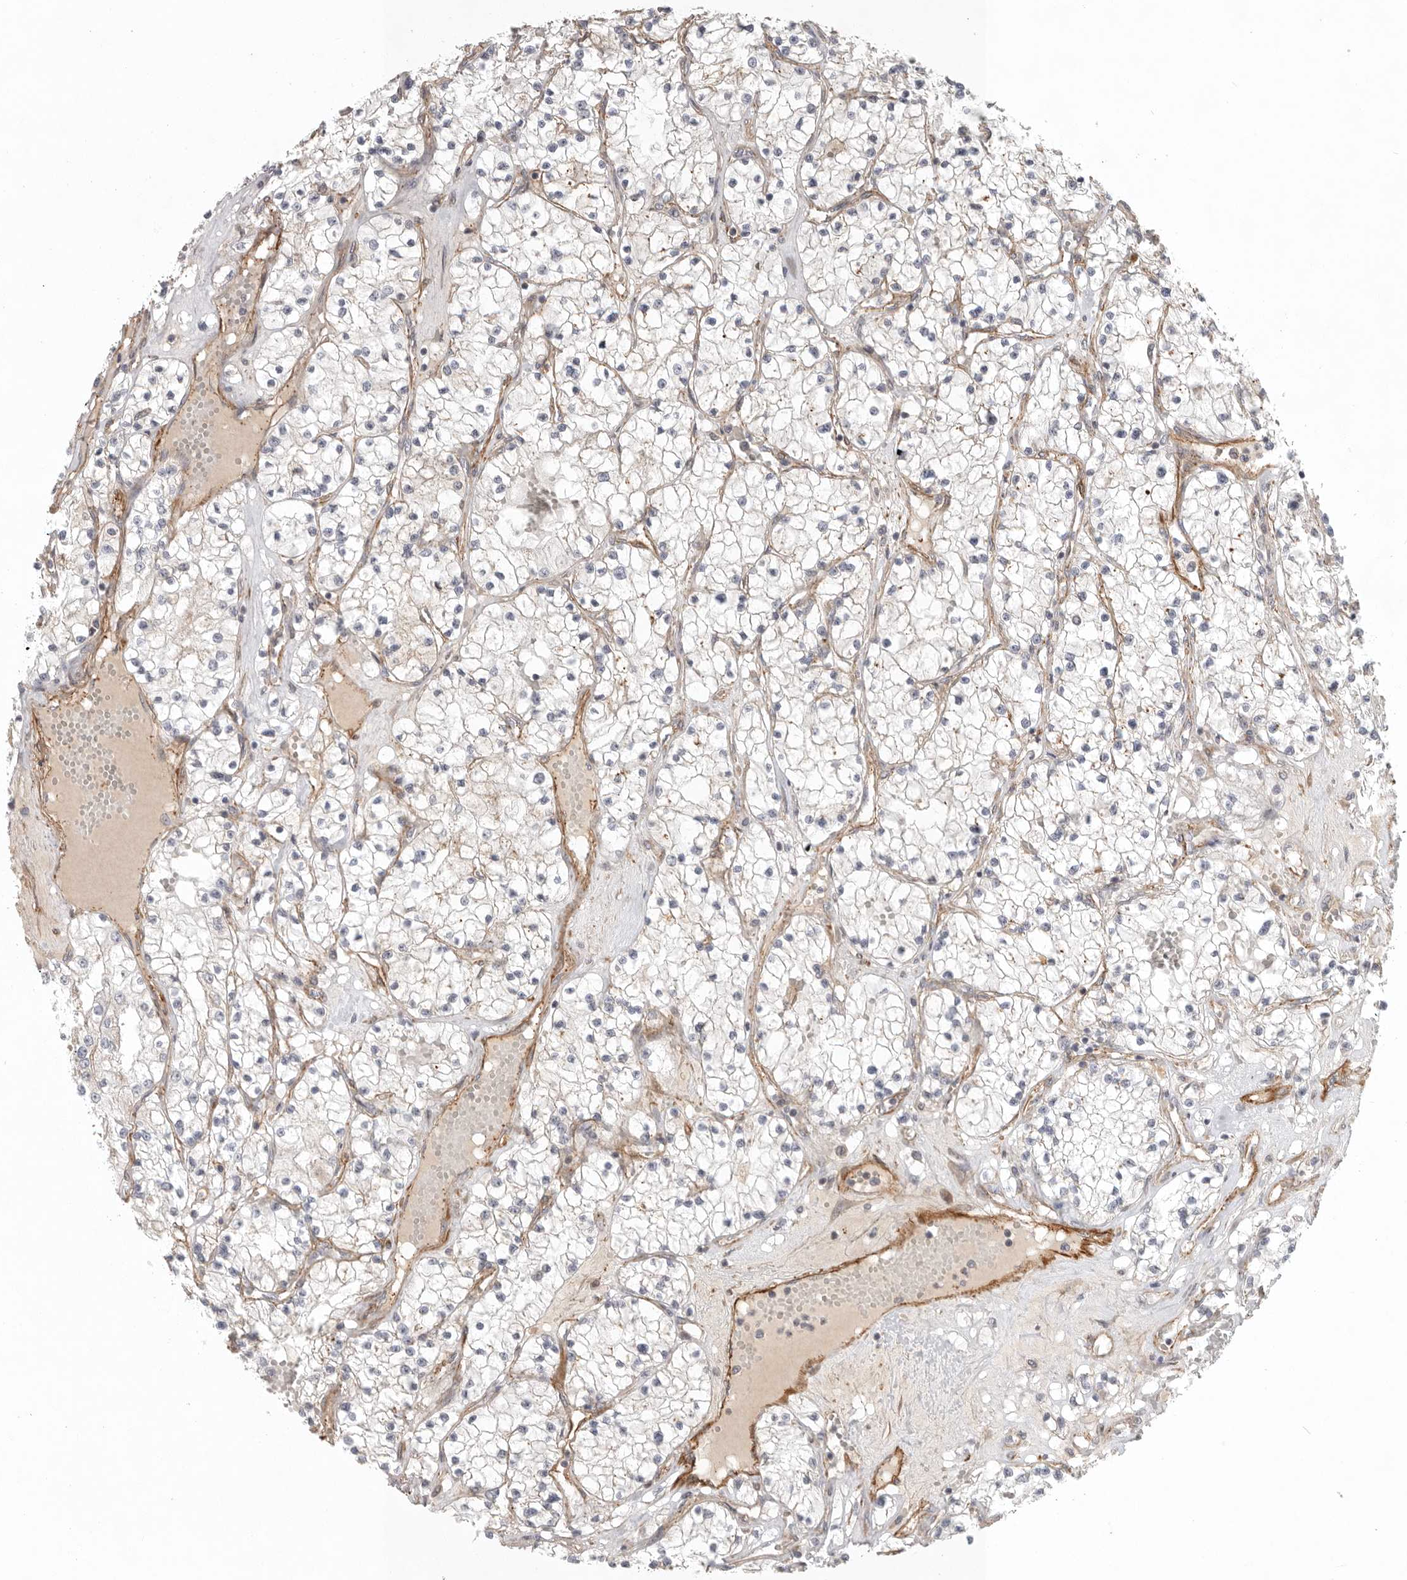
{"staining": {"intensity": "negative", "quantity": "none", "location": "none"}, "tissue": "renal cancer", "cell_type": "Tumor cells", "image_type": "cancer", "snomed": [{"axis": "morphology", "description": "Normal tissue, NOS"}, {"axis": "morphology", "description": "Adenocarcinoma, NOS"}, {"axis": "topography", "description": "Kidney"}], "caption": "A histopathology image of human renal cancer (adenocarcinoma) is negative for staining in tumor cells.", "gene": "LONRF1", "patient": {"sex": "male", "age": 68}}